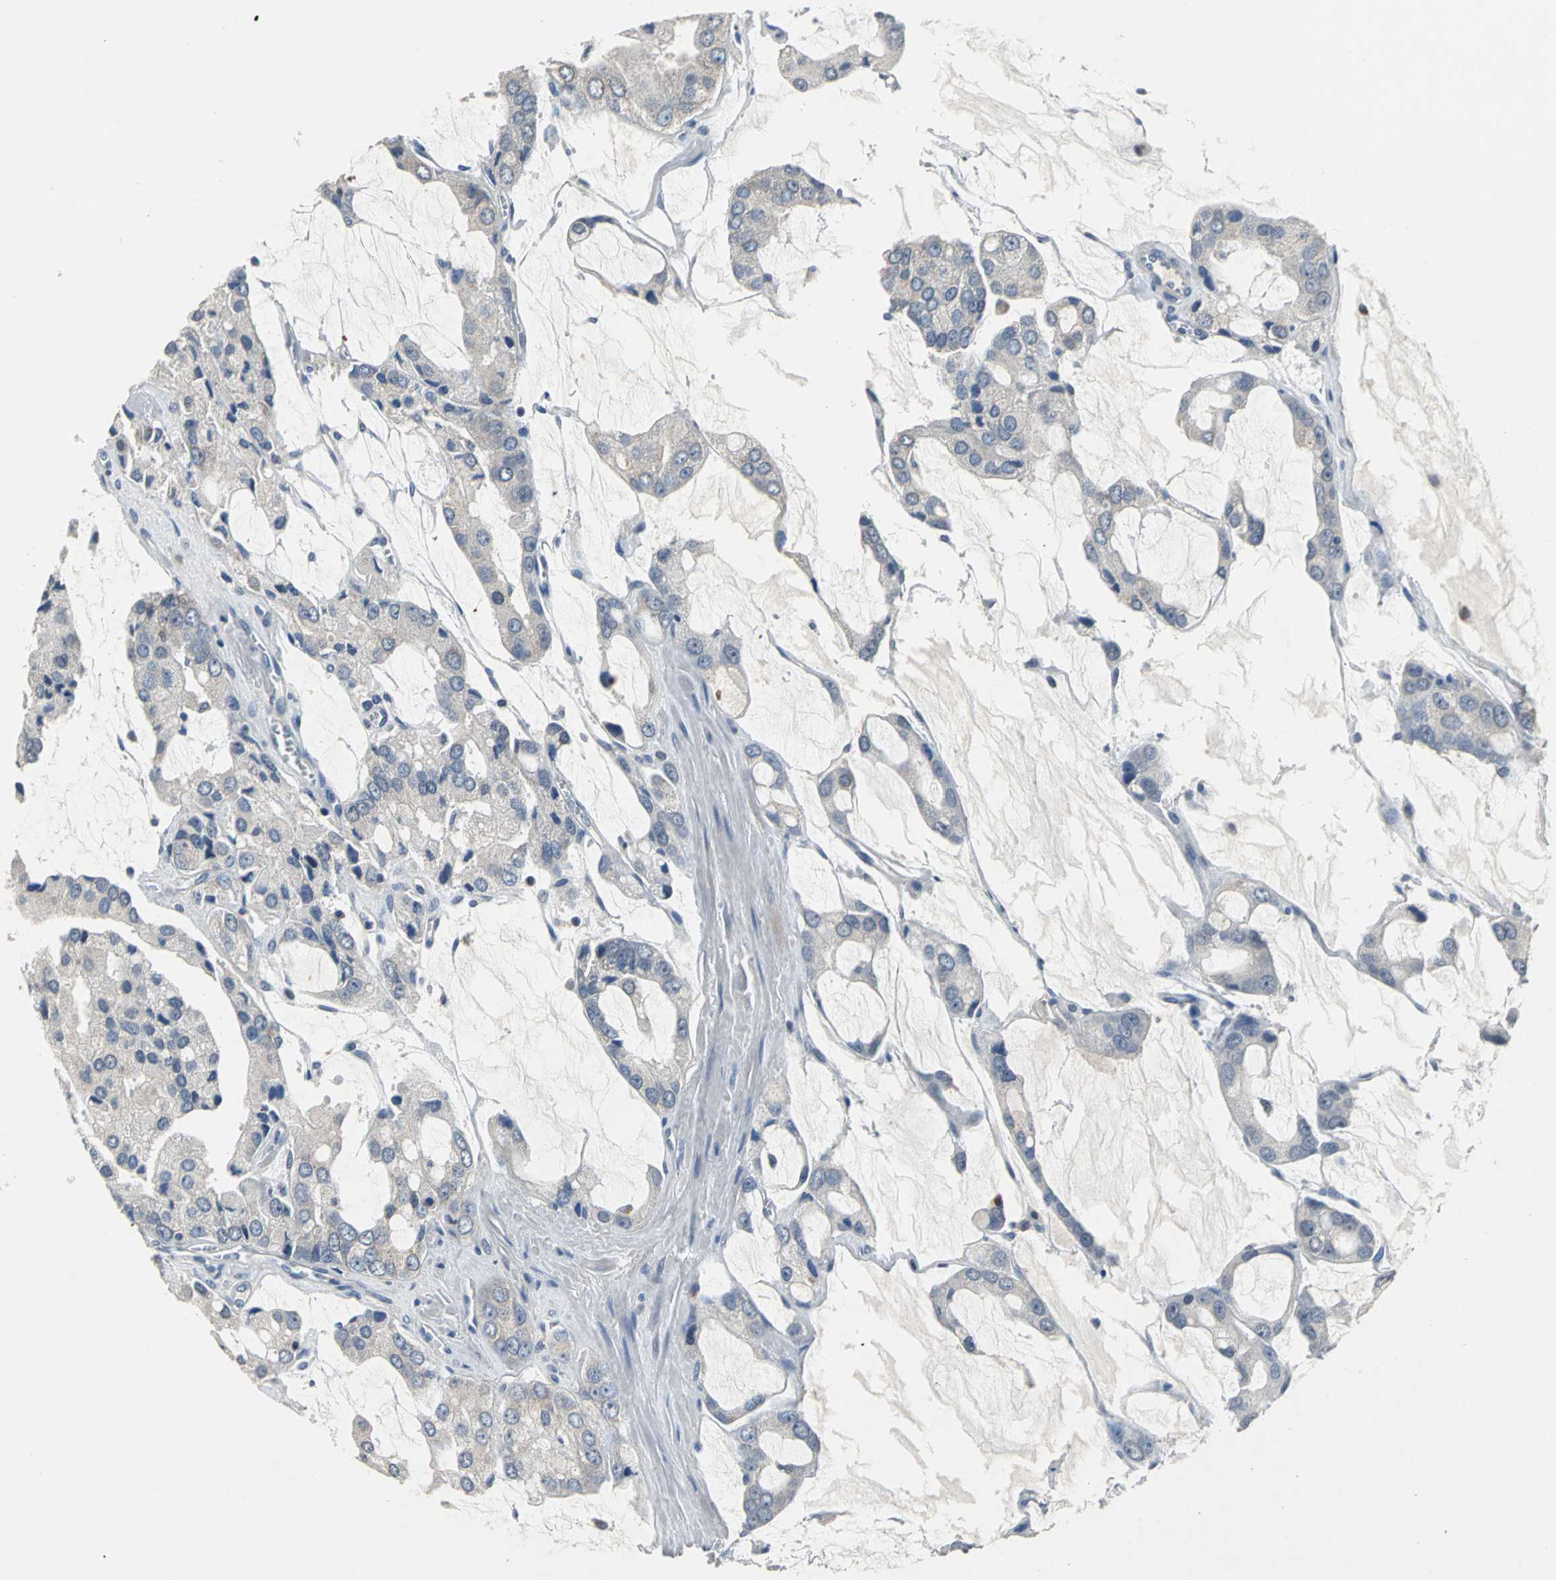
{"staining": {"intensity": "weak", "quantity": "<25%", "location": "cytoplasmic/membranous"}, "tissue": "prostate cancer", "cell_type": "Tumor cells", "image_type": "cancer", "snomed": [{"axis": "morphology", "description": "Adenocarcinoma, High grade"}, {"axis": "topography", "description": "Prostate"}], "caption": "High power microscopy histopathology image of an immunohistochemistry (IHC) histopathology image of prostate cancer (adenocarcinoma (high-grade)), revealing no significant positivity in tumor cells.", "gene": "JADE3", "patient": {"sex": "male", "age": 67}}